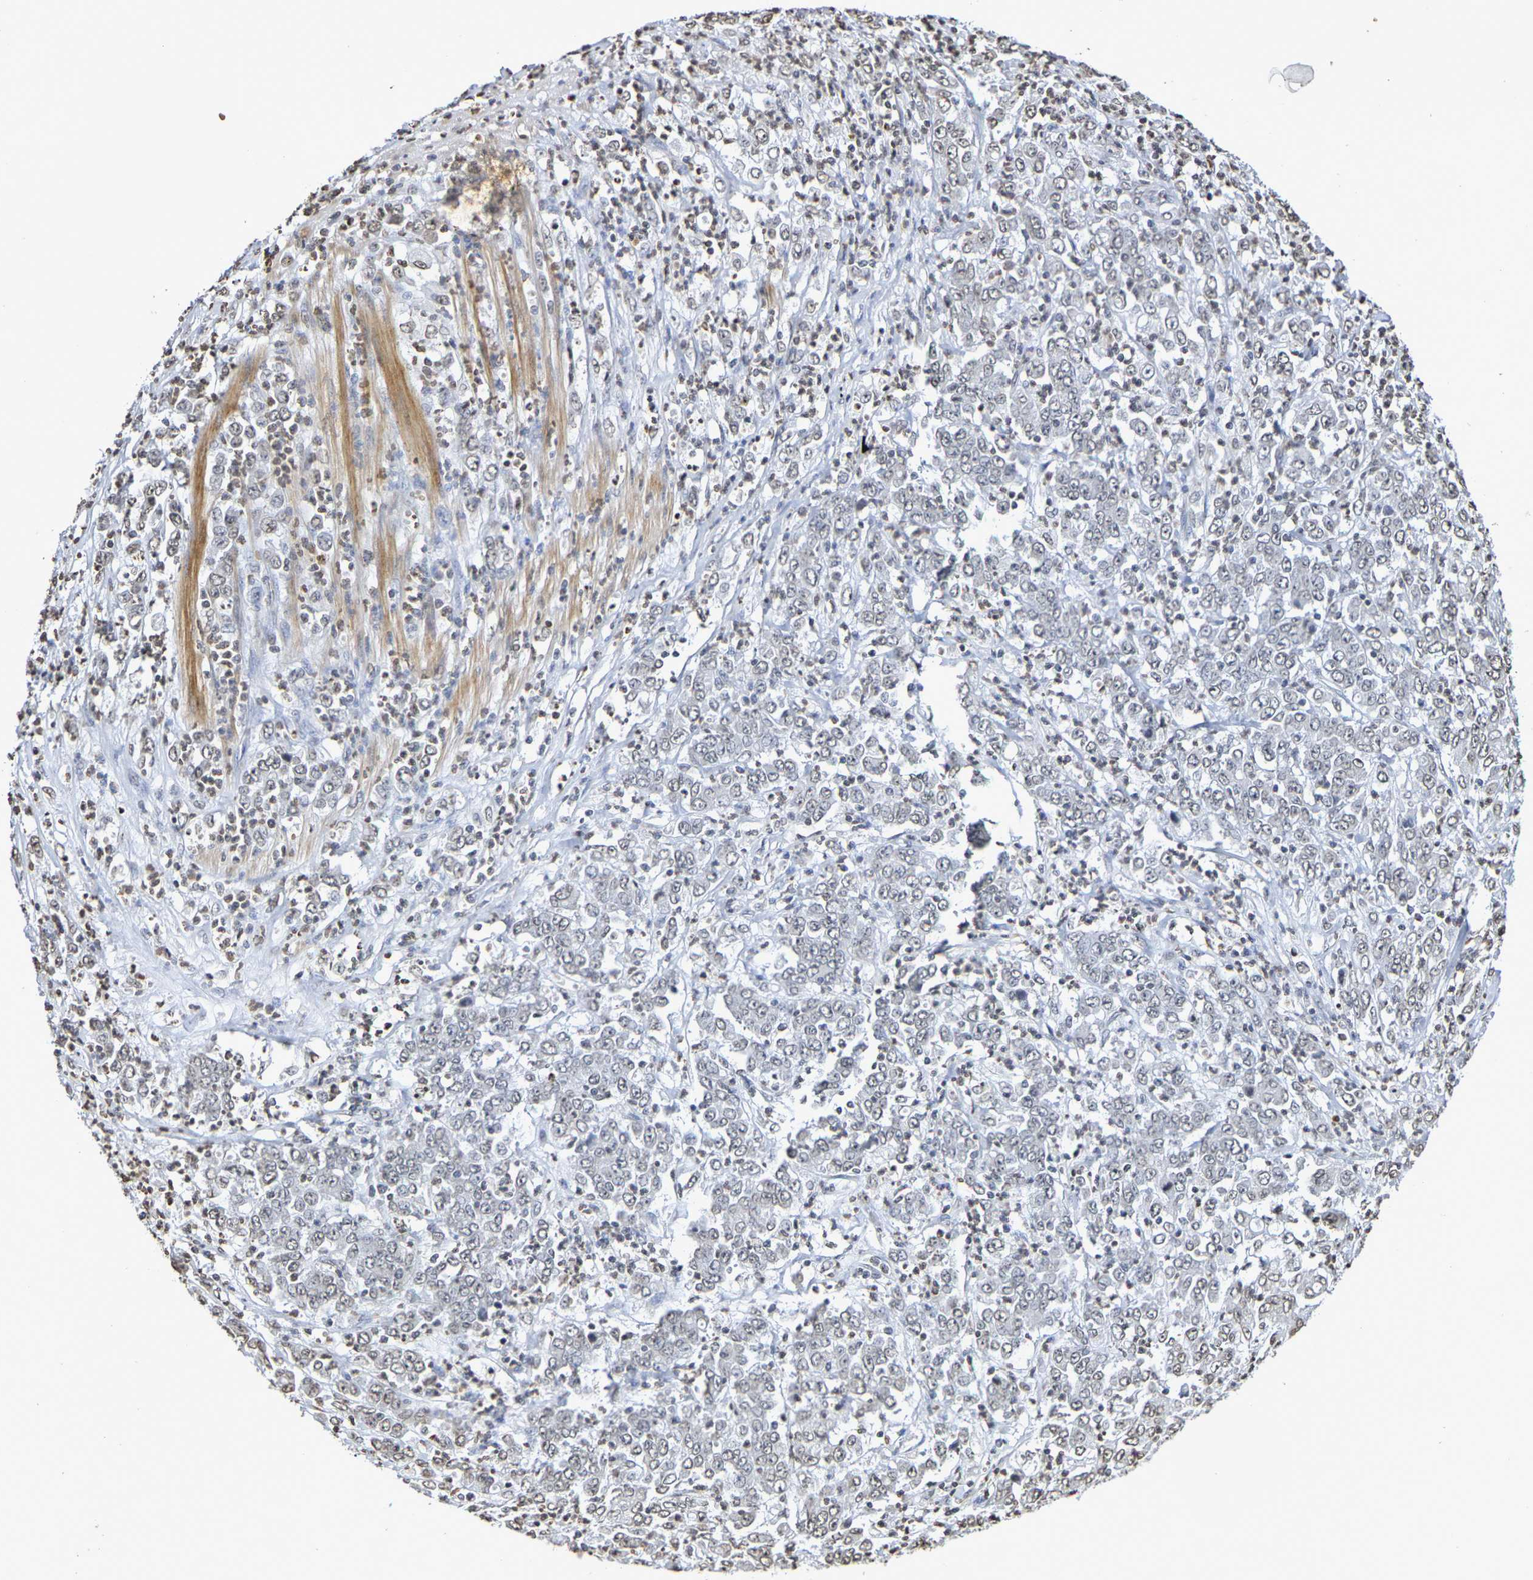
{"staining": {"intensity": "negative", "quantity": "none", "location": "none"}, "tissue": "stomach cancer", "cell_type": "Tumor cells", "image_type": "cancer", "snomed": [{"axis": "morphology", "description": "Adenocarcinoma, NOS"}, {"axis": "topography", "description": "Stomach, lower"}], "caption": "This image is of adenocarcinoma (stomach) stained with immunohistochemistry (IHC) to label a protein in brown with the nuclei are counter-stained blue. There is no expression in tumor cells.", "gene": "ATF4", "patient": {"sex": "female", "age": 71}}